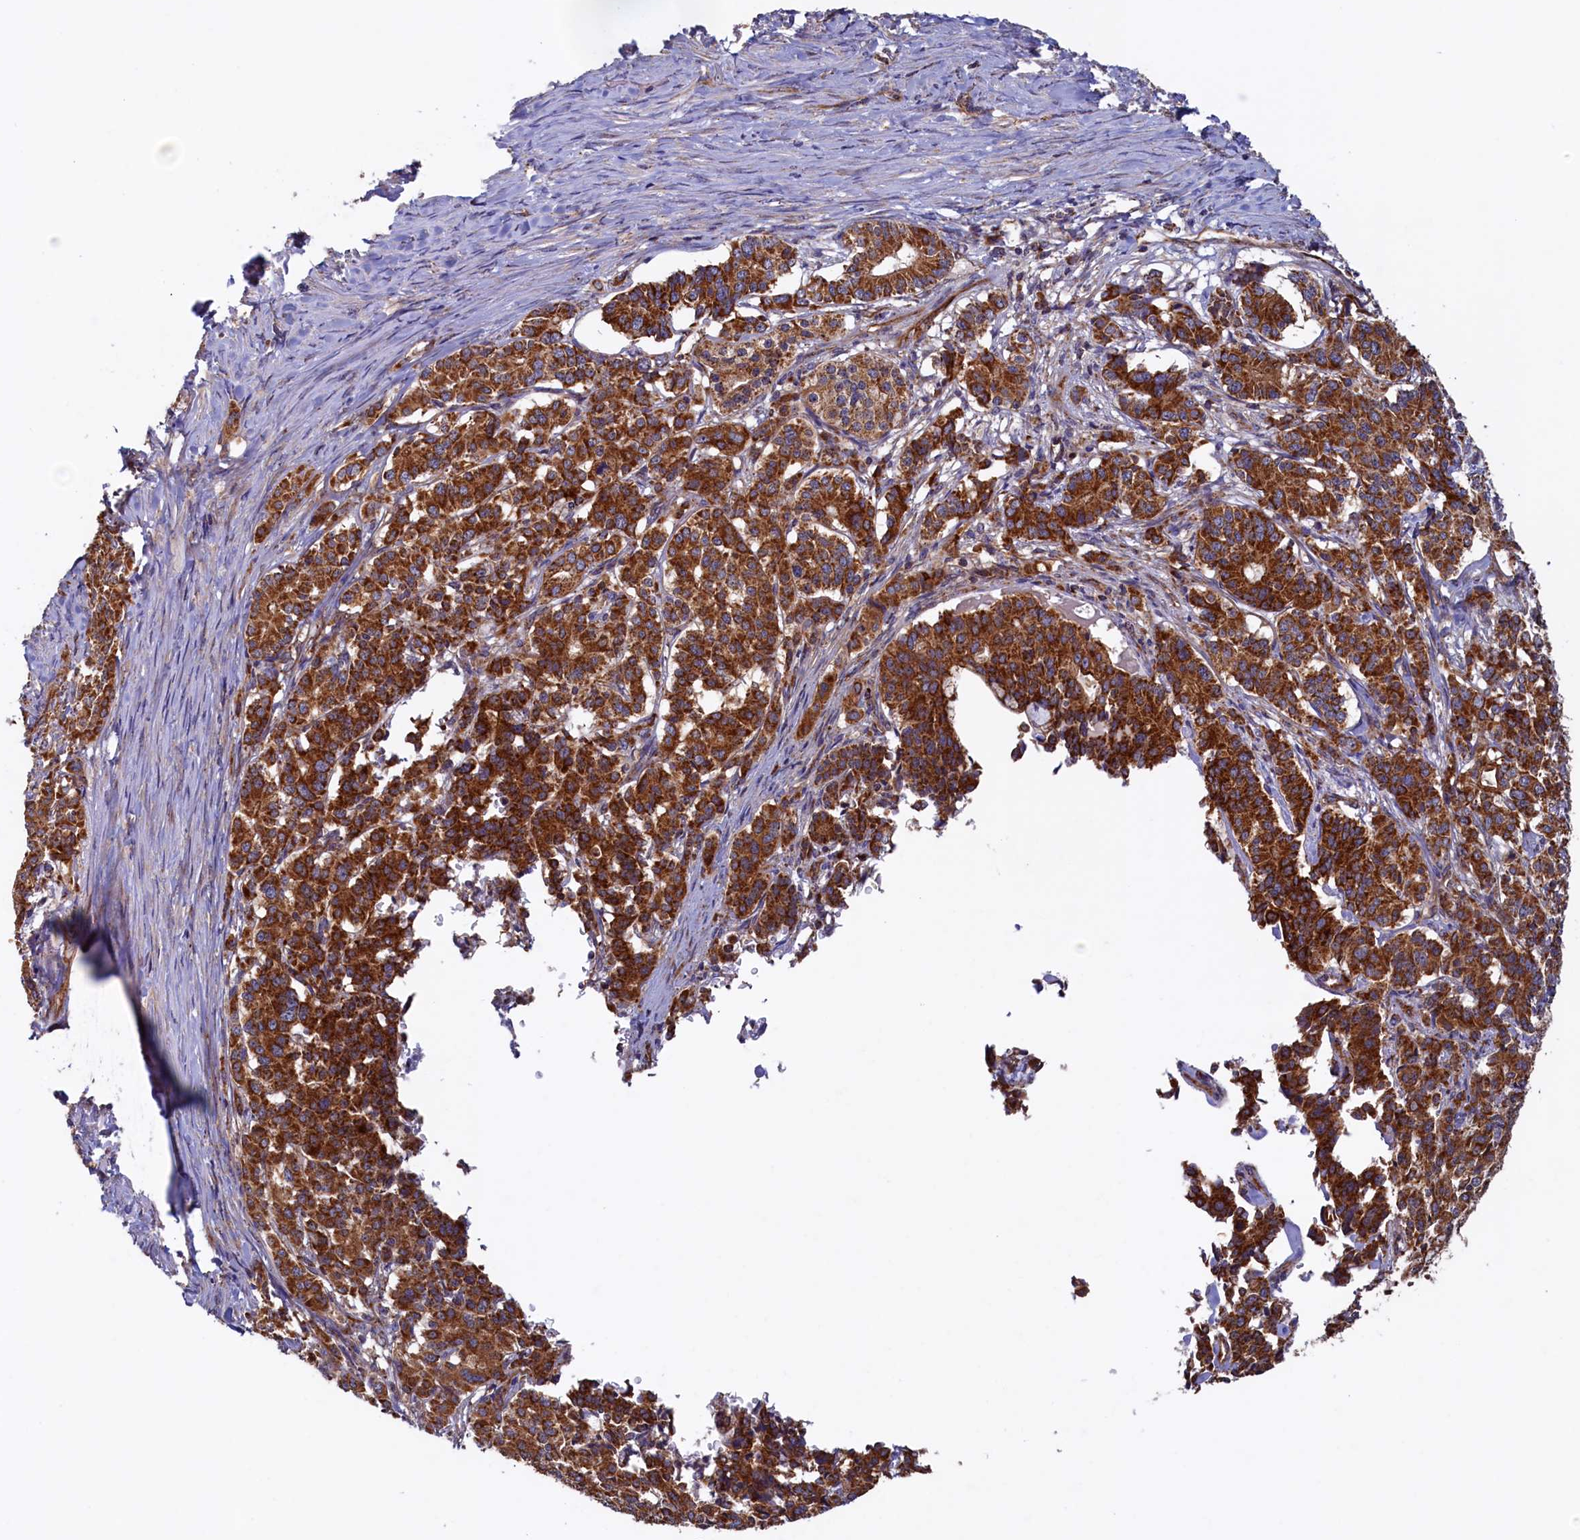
{"staining": {"intensity": "strong", "quantity": ">75%", "location": "cytoplasmic/membranous"}, "tissue": "pancreatic cancer", "cell_type": "Tumor cells", "image_type": "cancer", "snomed": [{"axis": "morphology", "description": "Adenocarcinoma, NOS"}, {"axis": "topography", "description": "Pancreas"}], "caption": "Immunohistochemistry photomicrograph of neoplastic tissue: human adenocarcinoma (pancreatic) stained using immunohistochemistry shows high levels of strong protein expression localized specifically in the cytoplasmic/membranous of tumor cells, appearing as a cytoplasmic/membranous brown color.", "gene": "UBE3B", "patient": {"sex": "female", "age": 74}}